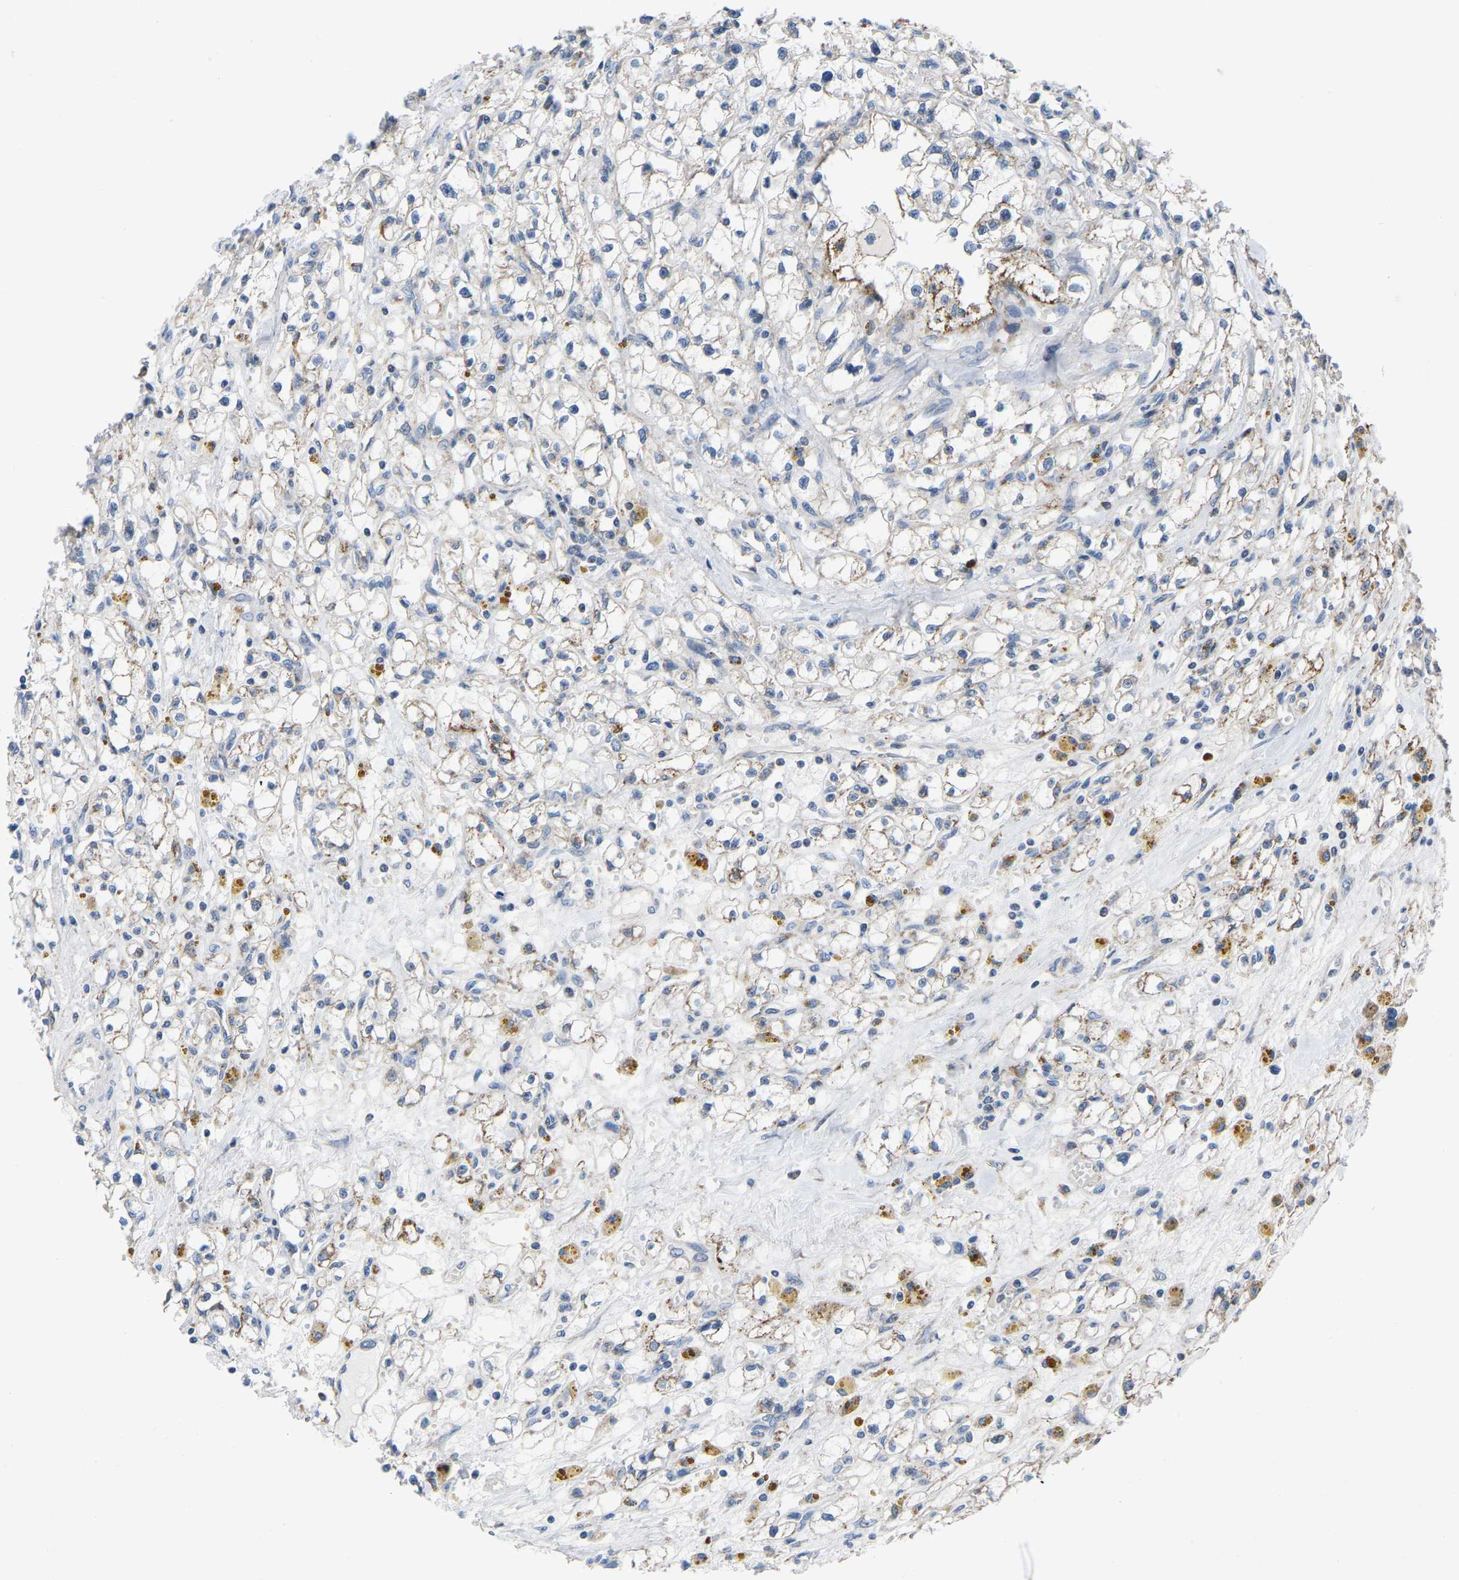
{"staining": {"intensity": "moderate", "quantity": "<25%", "location": "cytoplasmic/membranous"}, "tissue": "renal cancer", "cell_type": "Tumor cells", "image_type": "cancer", "snomed": [{"axis": "morphology", "description": "Adenocarcinoma, NOS"}, {"axis": "topography", "description": "Kidney"}], "caption": "Human renal cancer stained with a protein marker displays moderate staining in tumor cells.", "gene": "BCL10", "patient": {"sex": "male", "age": 56}}